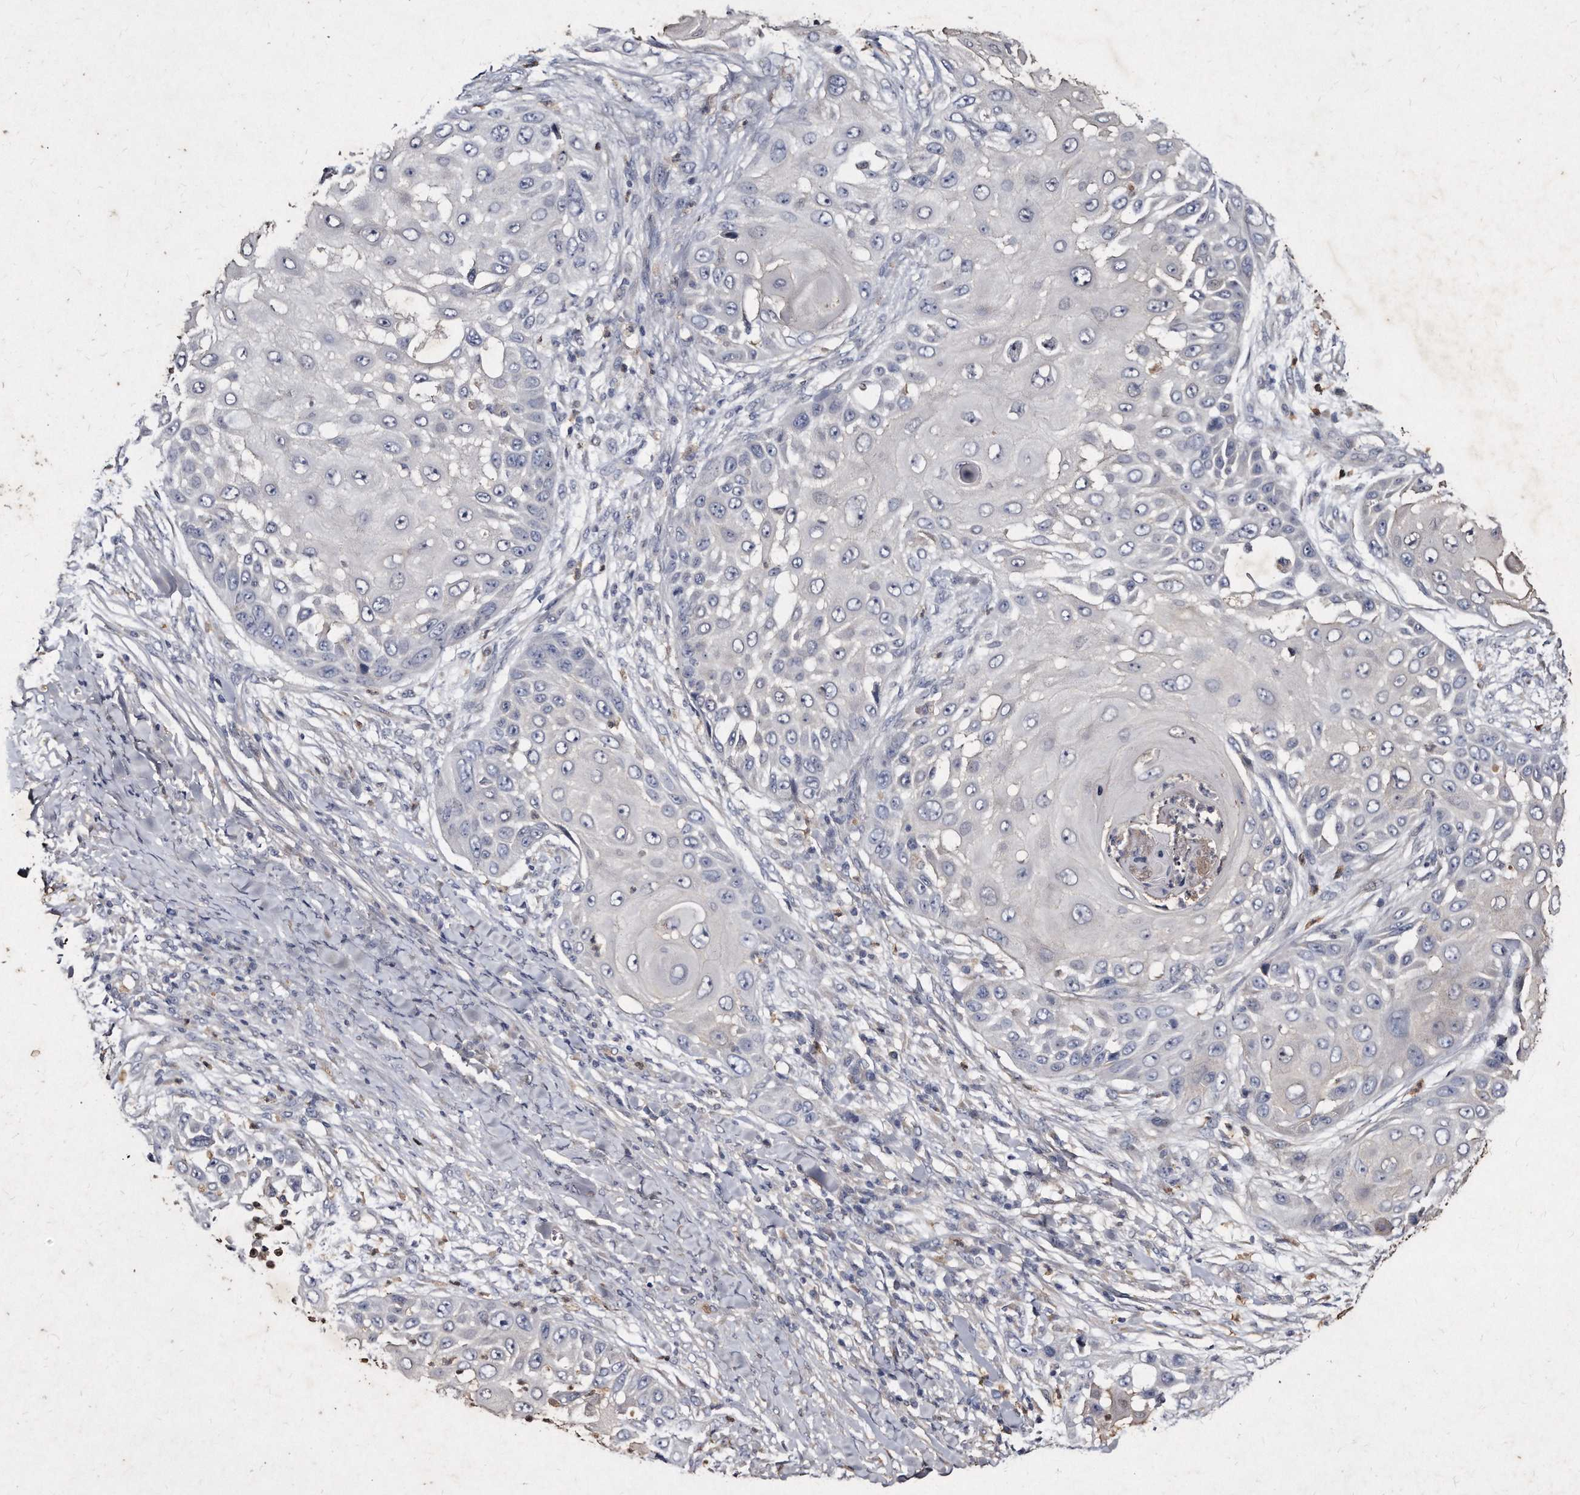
{"staining": {"intensity": "negative", "quantity": "none", "location": "none"}, "tissue": "skin cancer", "cell_type": "Tumor cells", "image_type": "cancer", "snomed": [{"axis": "morphology", "description": "Squamous cell carcinoma, NOS"}, {"axis": "topography", "description": "Skin"}], "caption": "A high-resolution photomicrograph shows immunohistochemistry staining of skin cancer, which displays no significant expression in tumor cells. The staining was performed using DAB to visualize the protein expression in brown, while the nuclei were stained in blue with hematoxylin (Magnification: 20x).", "gene": "KLHDC3", "patient": {"sex": "female", "age": 44}}